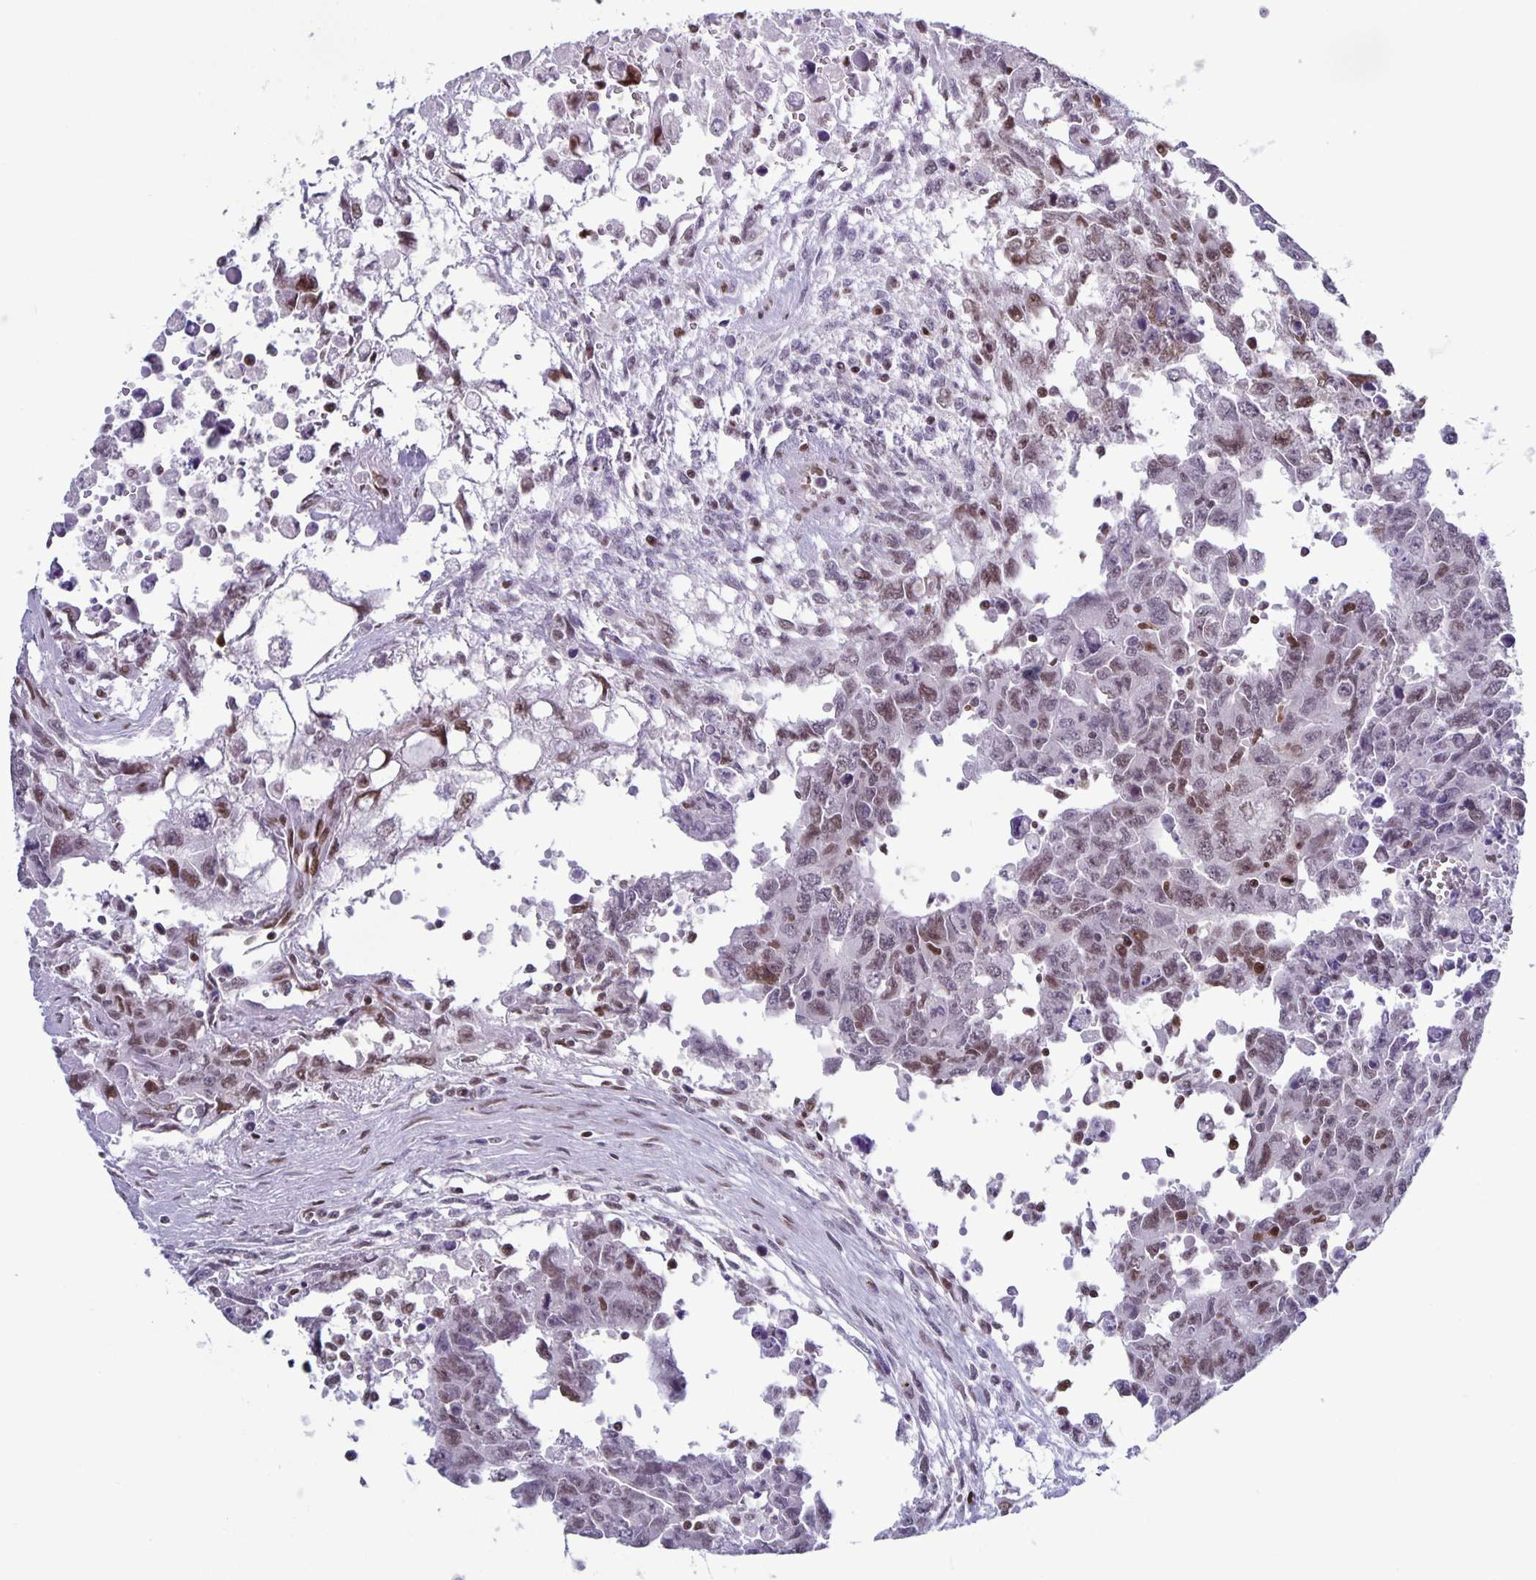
{"staining": {"intensity": "weak", "quantity": ">75%", "location": "nuclear"}, "tissue": "testis cancer", "cell_type": "Tumor cells", "image_type": "cancer", "snomed": [{"axis": "morphology", "description": "Carcinoma, Embryonal, NOS"}, {"axis": "topography", "description": "Testis"}], "caption": "This micrograph displays embryonal carcinoma (testis) stained with IHC to label a protein in brown. The nuclear of tumor cells show weak positivity for the protein. Nuclei are counter-stained blue.", "gene": "JUND", "patient": {"sex": "male", "age": 24}}